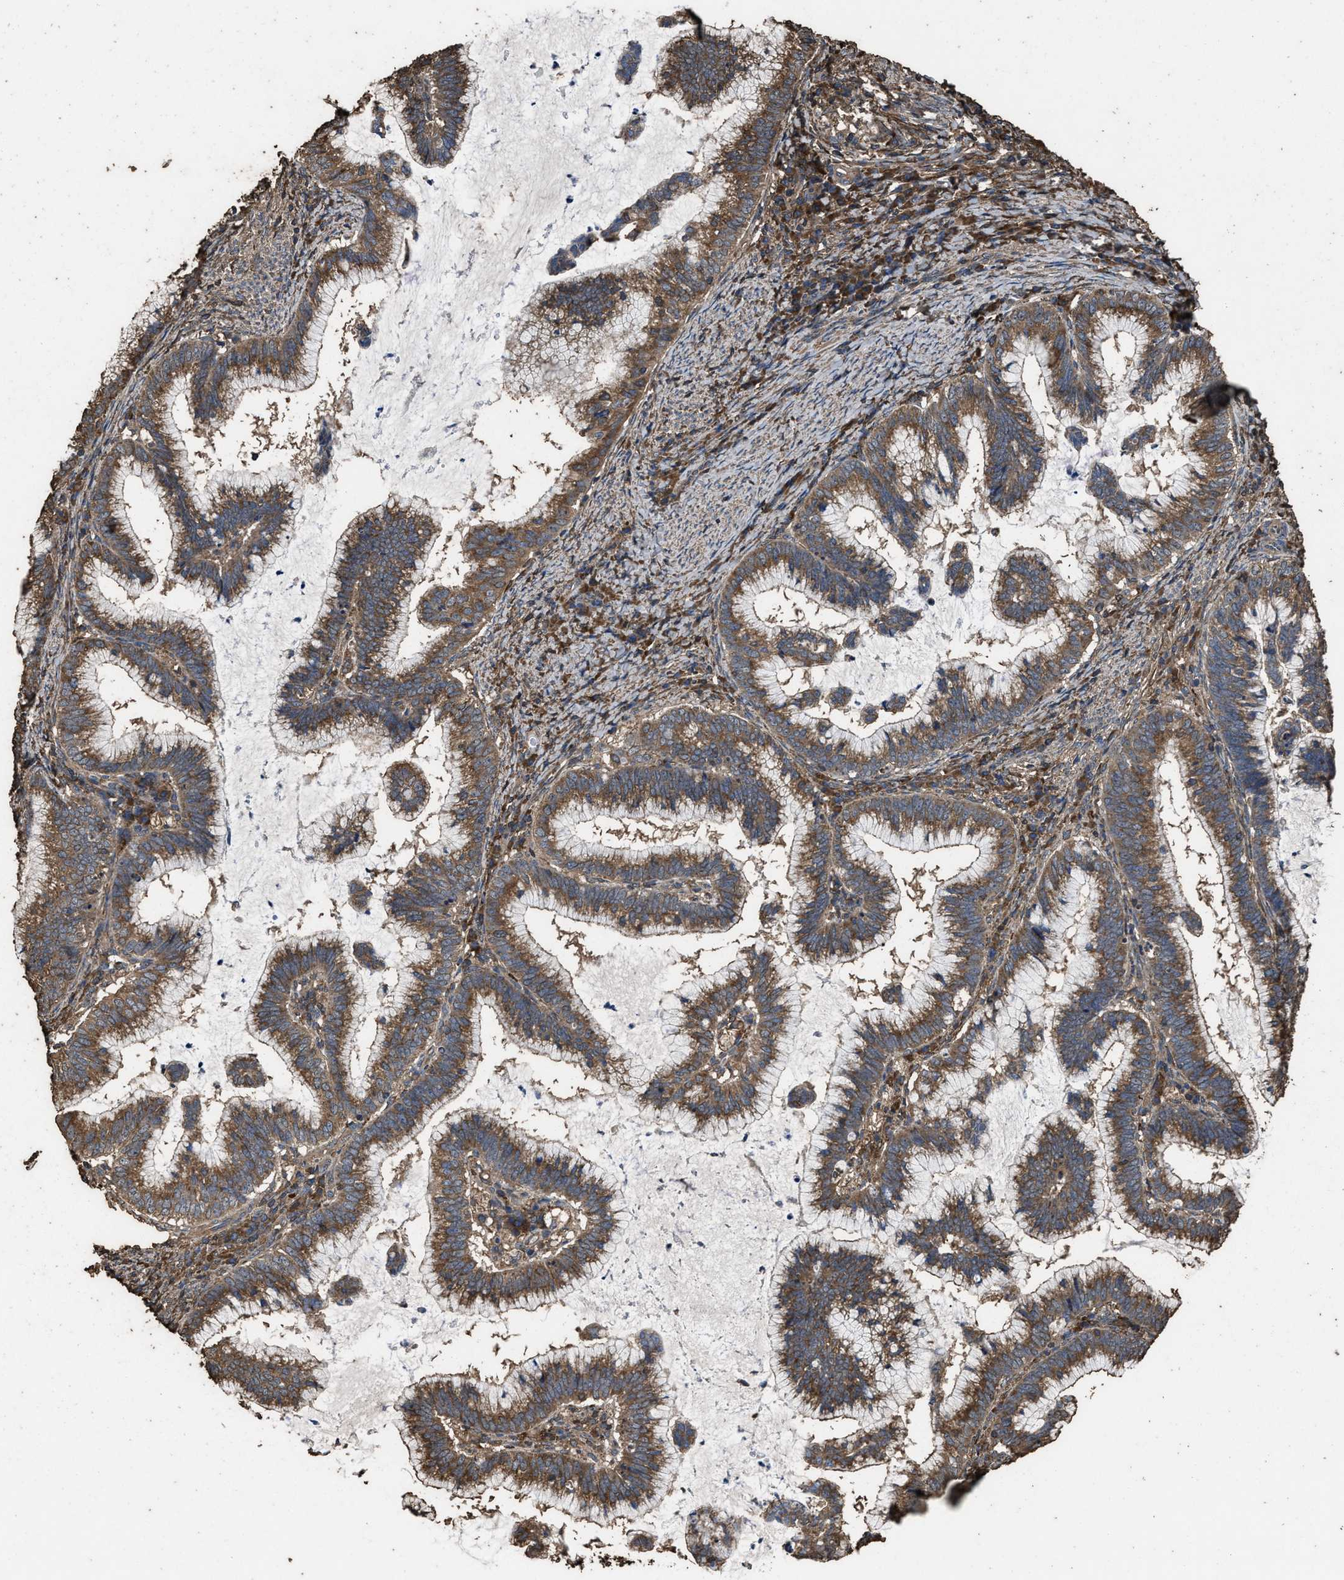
{"staining": {"intensity": "moderate", "quantity": ">75%", "location": "cytoplasmic/membranous"}, "tissue": "cervical cancer", "cell_type": "Tumor cells", "image_type": "cancer", "snomed": [{"axis": "morphology", "description": "Adenocarcinoma, NOS"}, {"axis": "topography", "description": "Cervix"}], "caption": "Moderate cytoplasmic/membranous positivity for a protein is appreciated in about >75% of tumor cells of cervical cancer using IHC.", "gene": "ZMYND19", "patient": {"sex": "female", "age": 36}}